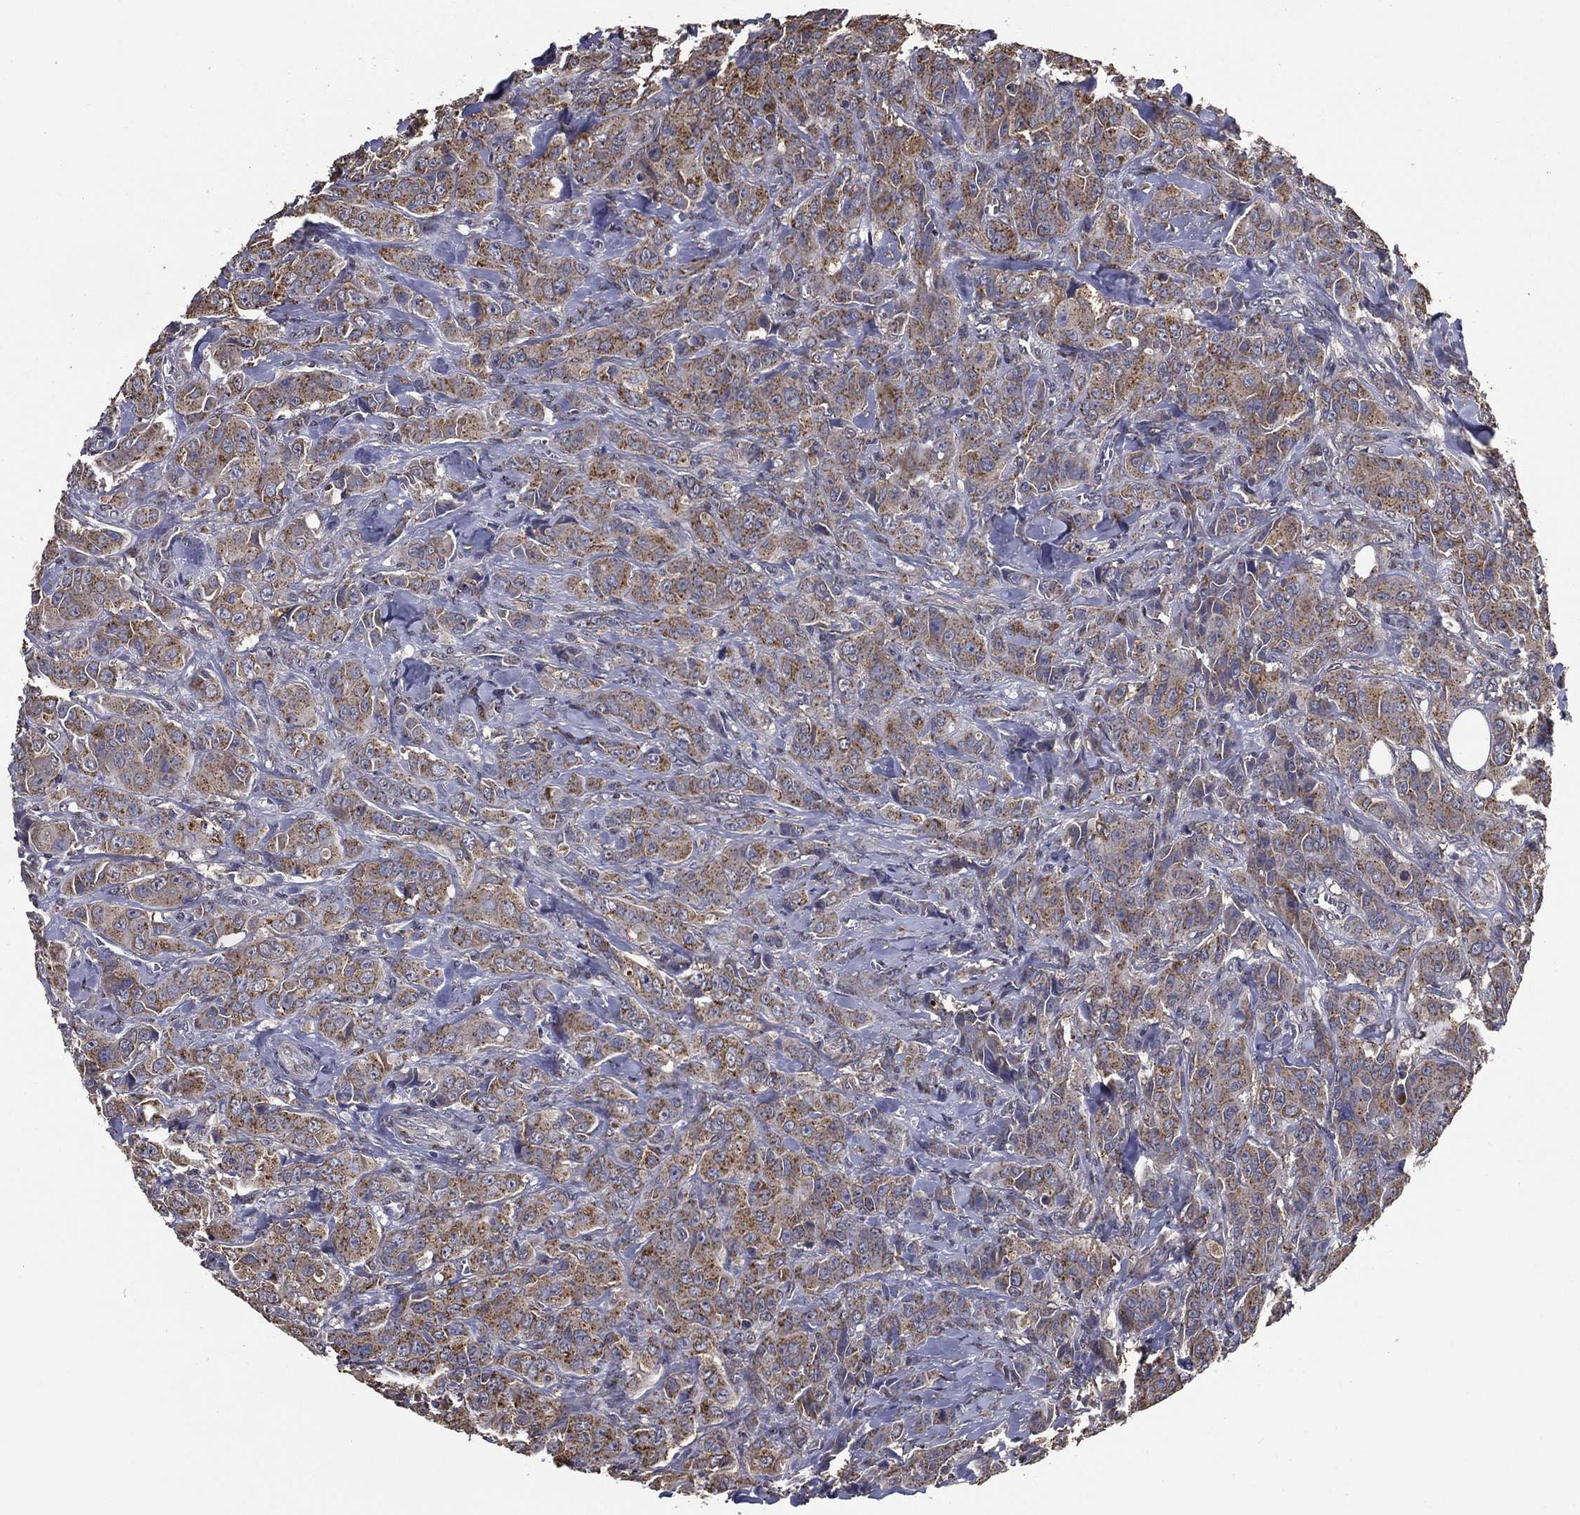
{"staining": {"intensity": "moderate", "quantity": ">75%", "location": "cytoplasmic/membranous"}, "tissue": "breast cancer", "cell_type": "Tumor cells", "image_type": "cancer", "snomed": [{"axis": "morphology", "description": "Duct carcinoma"}, {"axis": "topography", "description": "Breast"}], "caption": "This photomicrograph exhibits immunohistochemistry (IHC) staining of breast cancer (intraductal carcinoma), with medium moderate cytoplasmic/membranous staining in about >75% of tumor cells.", "gene": "GPR183", "patient": {"sex": "female", "age": 43}}